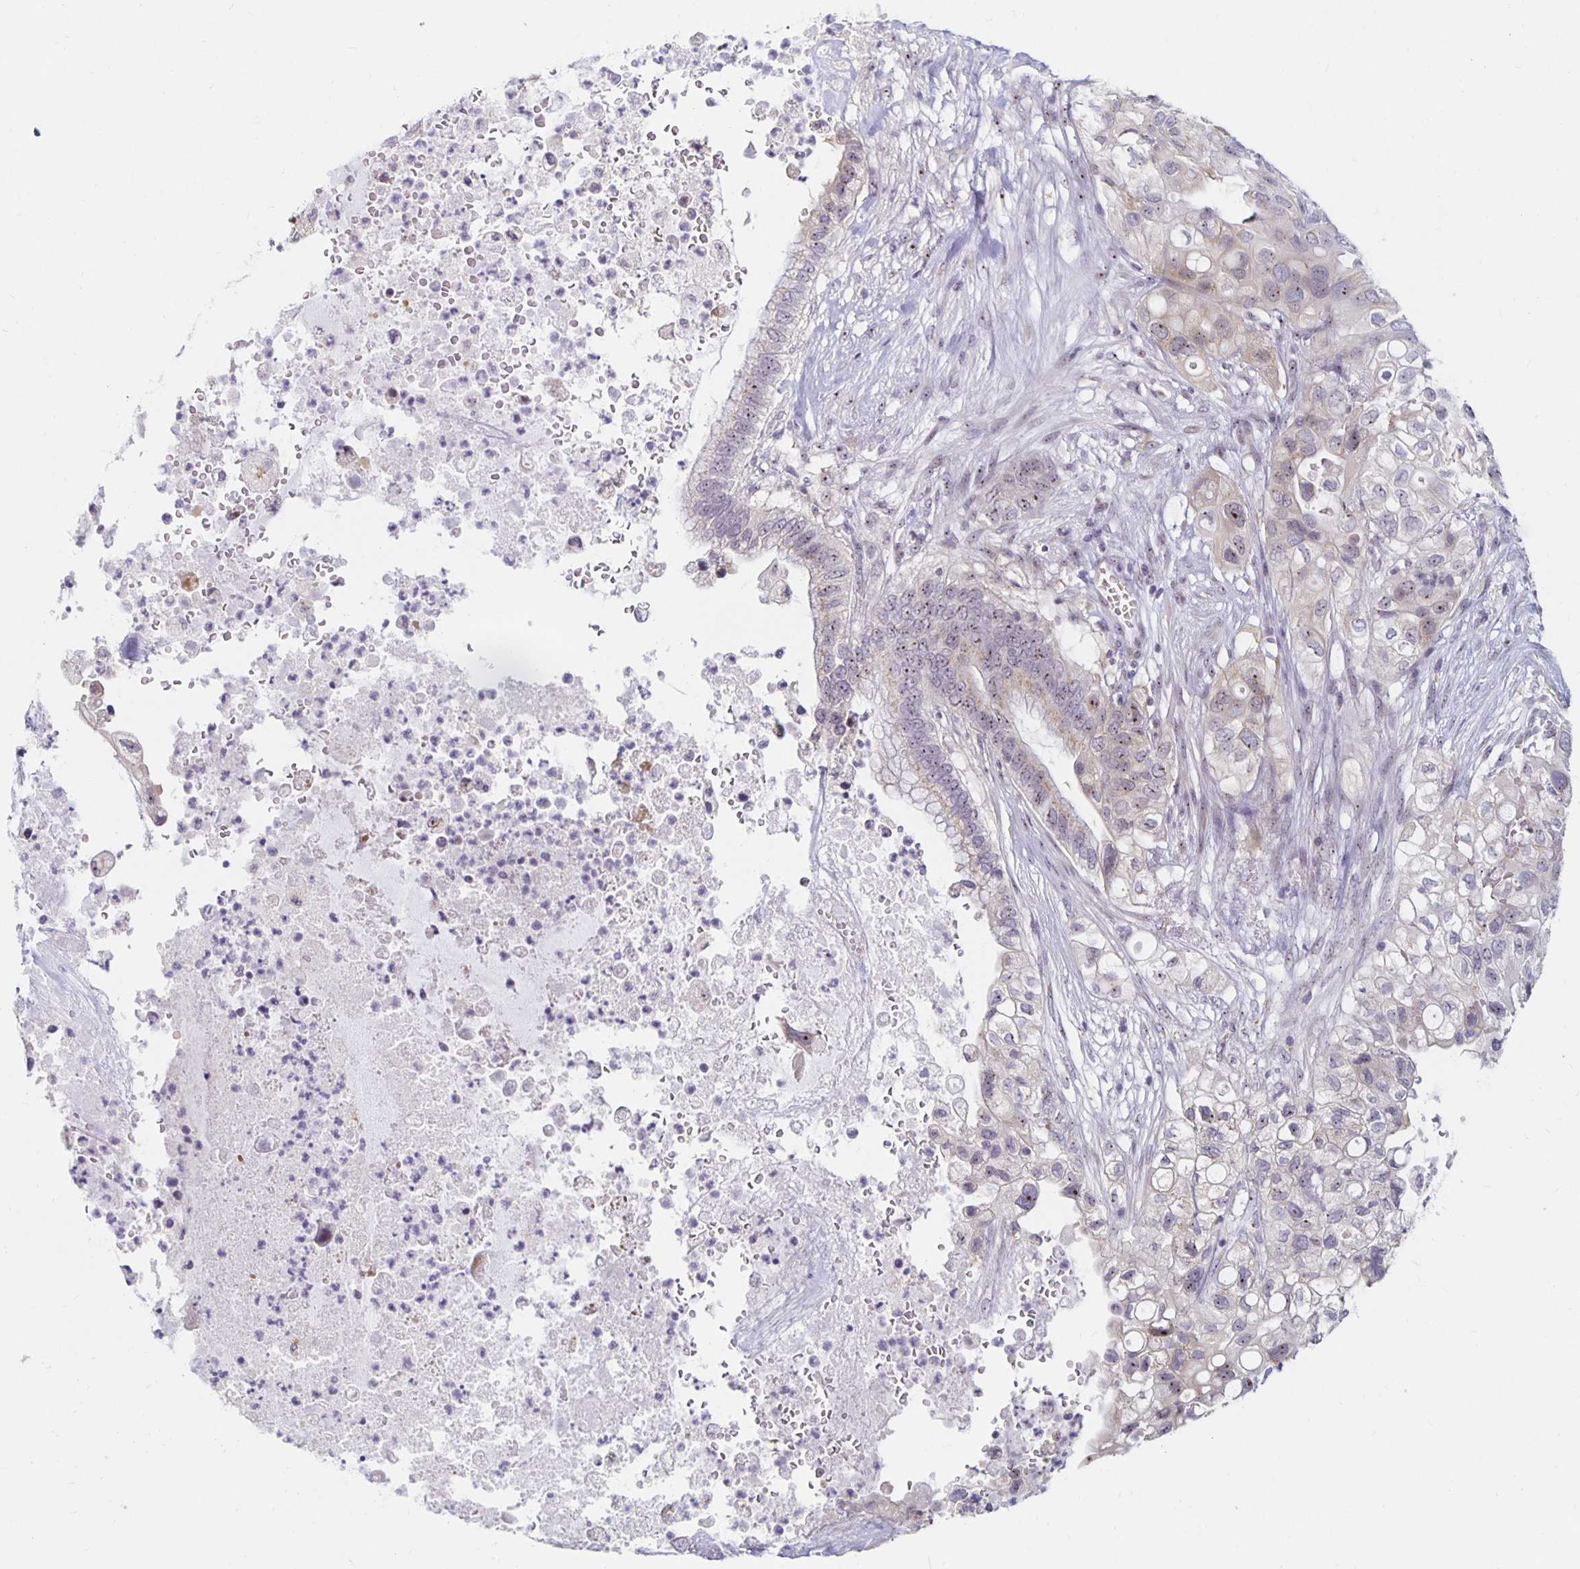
{"staining": {"intensity": "moderate", "quantity": "25%-75%", "location": "nuclear"}, "tissue": "pancreatic cancer", "cell_type": "Tumor cells", "image_type": "cancer", "snomed": [{"axis": "morphology", "description": "Adenocarcinoma, NOS"}, {"axis": "topography", "description": "Pancreas"}], "caption": "Protein staining displays moderate nuclear expression in approximately 25%-75% of tumor cells in adenocarcinoma (pancreatic). Immunohistochemistry (ihc) stains the protein in brown and the nuclei are stained blue.", "gene": "NUP85", "patient": {"sex": "female", "age": 72}}